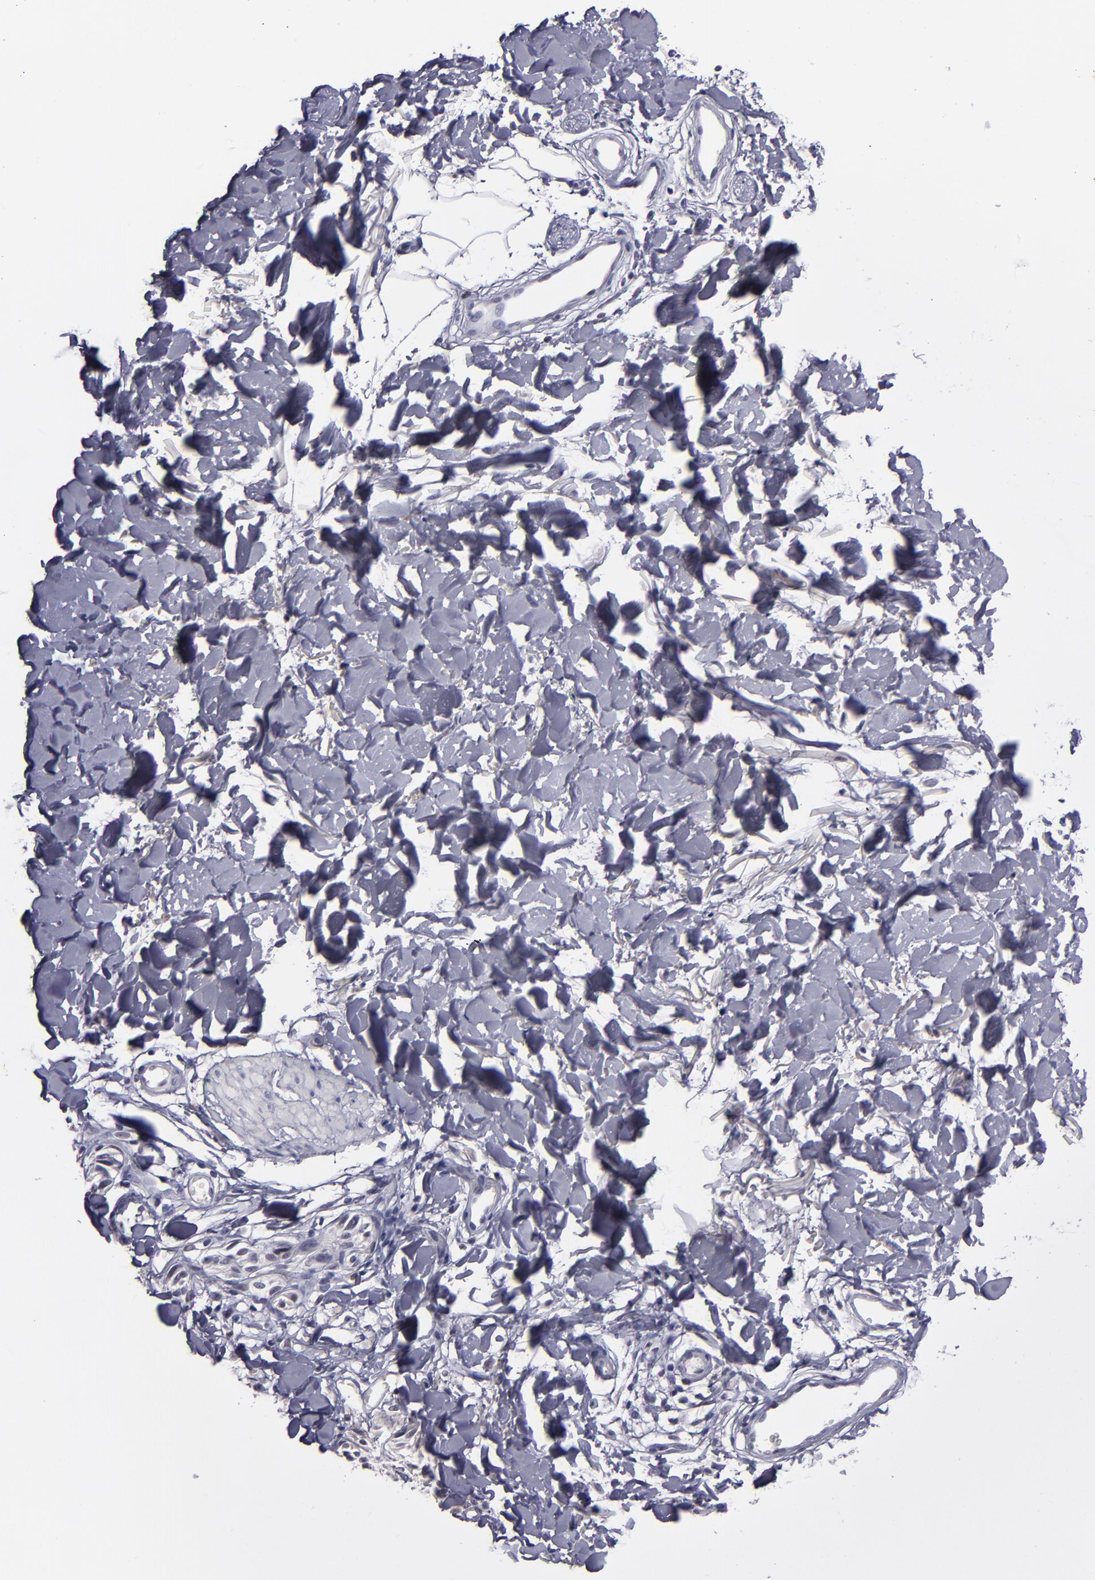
{"staining": {"intensity": "weak", "quantity": "<25%", "location": "nuclear"}, "tissue": "melanoma", "cell_type": "Tumor cells", "image_type": "cancer", "snomed": [{"axis": "morphology", "description": "Malignant melanoma, Metastatic site"}, {"axis": "topography", "description": "Skin"}], "caption": "The image exhibits no significant positivity in tumor cells of malignant melanoma (metastatic site).", "gene": "OTUB2", "patient": {"sex": "female", "age": 66}}